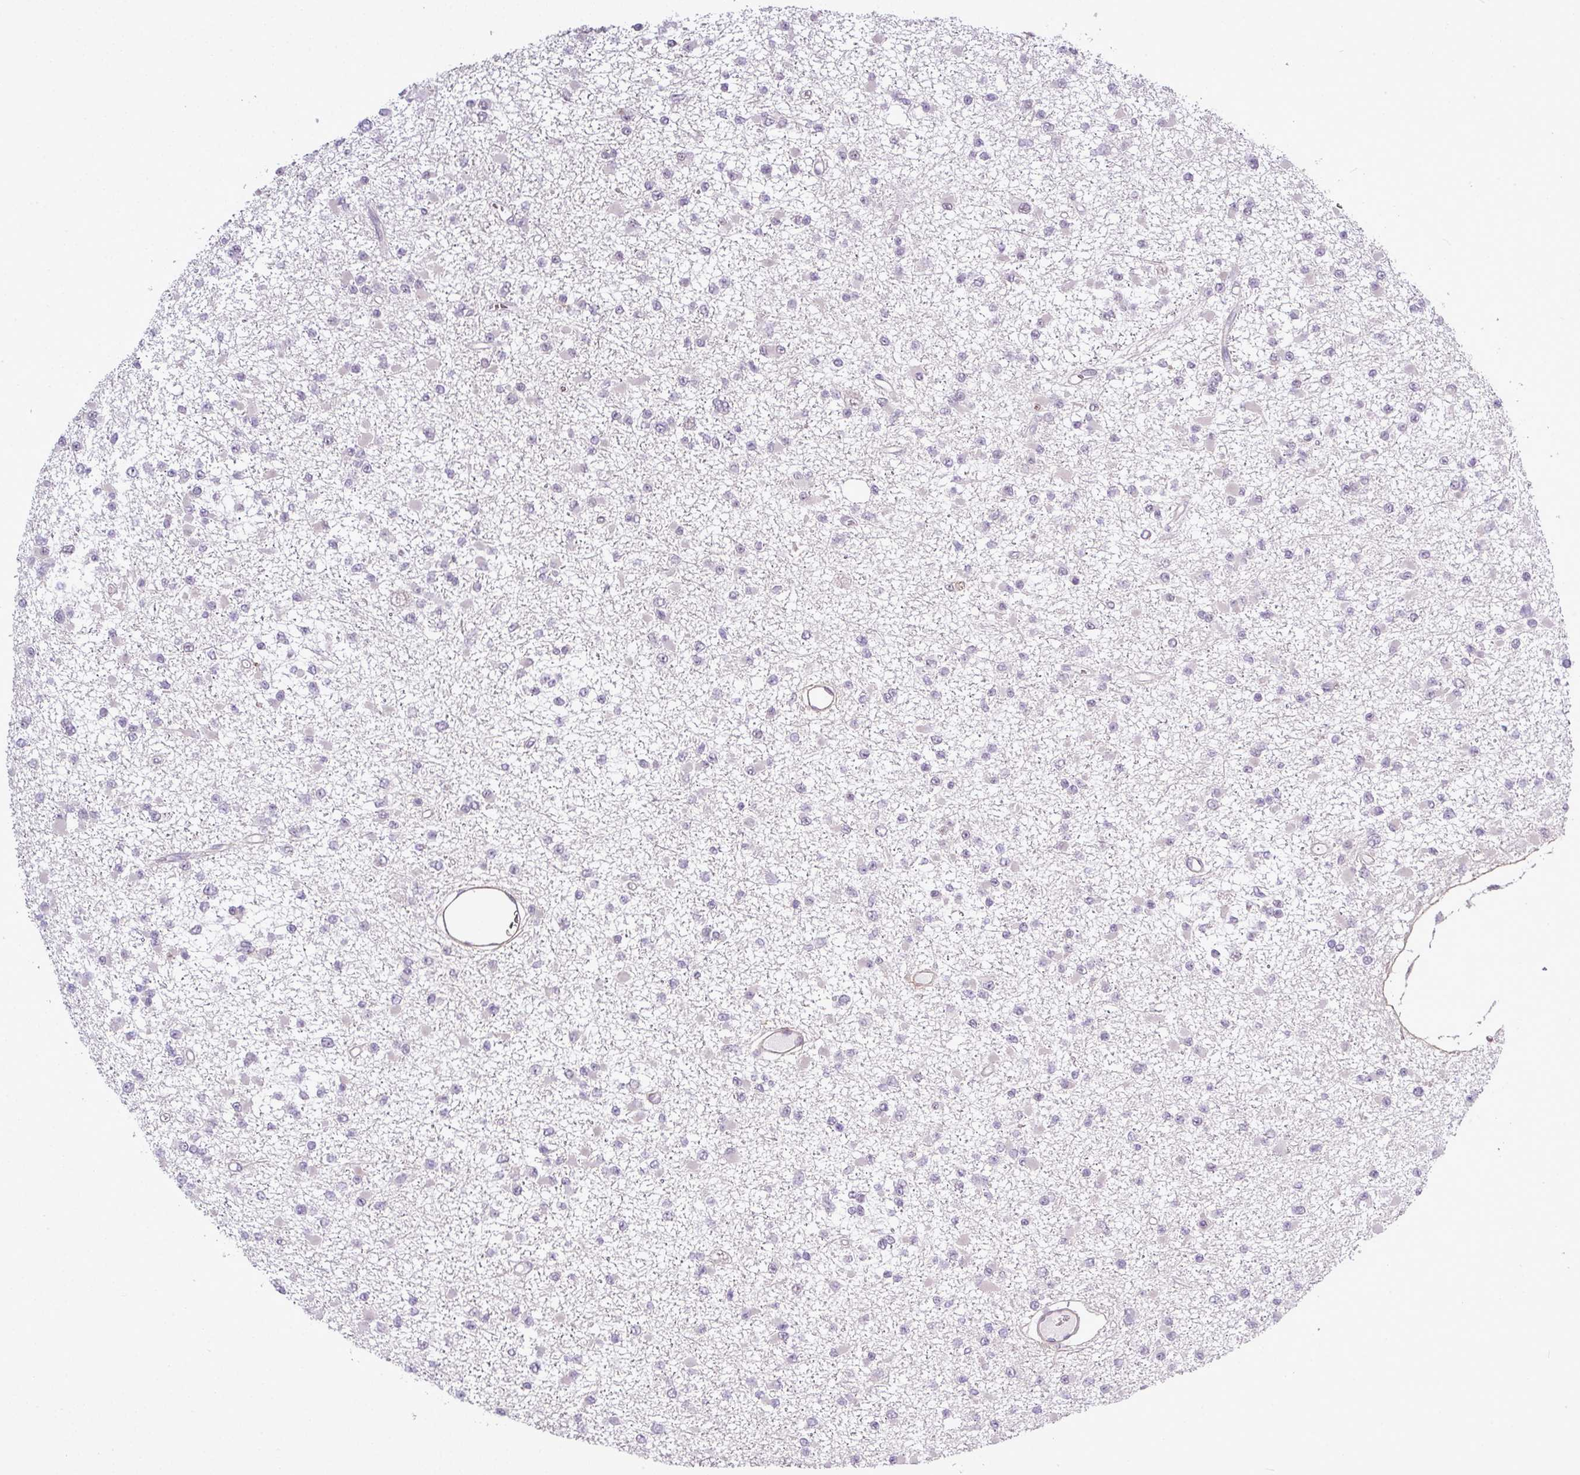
{"staining": {"intensity": "negative", "quantity": "none", "location": "none"}, "tissue": "glioma", "cell_type": "Tumor cells", "image_type": "cancer", "snomed": [{"axis": "morphology", "description": "Glioma, malignant, Low grade"}, {"axis": "topography", "description": "Brain"}], "caption": "A high-resolution photomicrograph shows IHC staining of glioma, which exhibits no significant expression in tumor cells.", "gene": "ZNF217", "patient": {"sex": "female", "age": 22}}